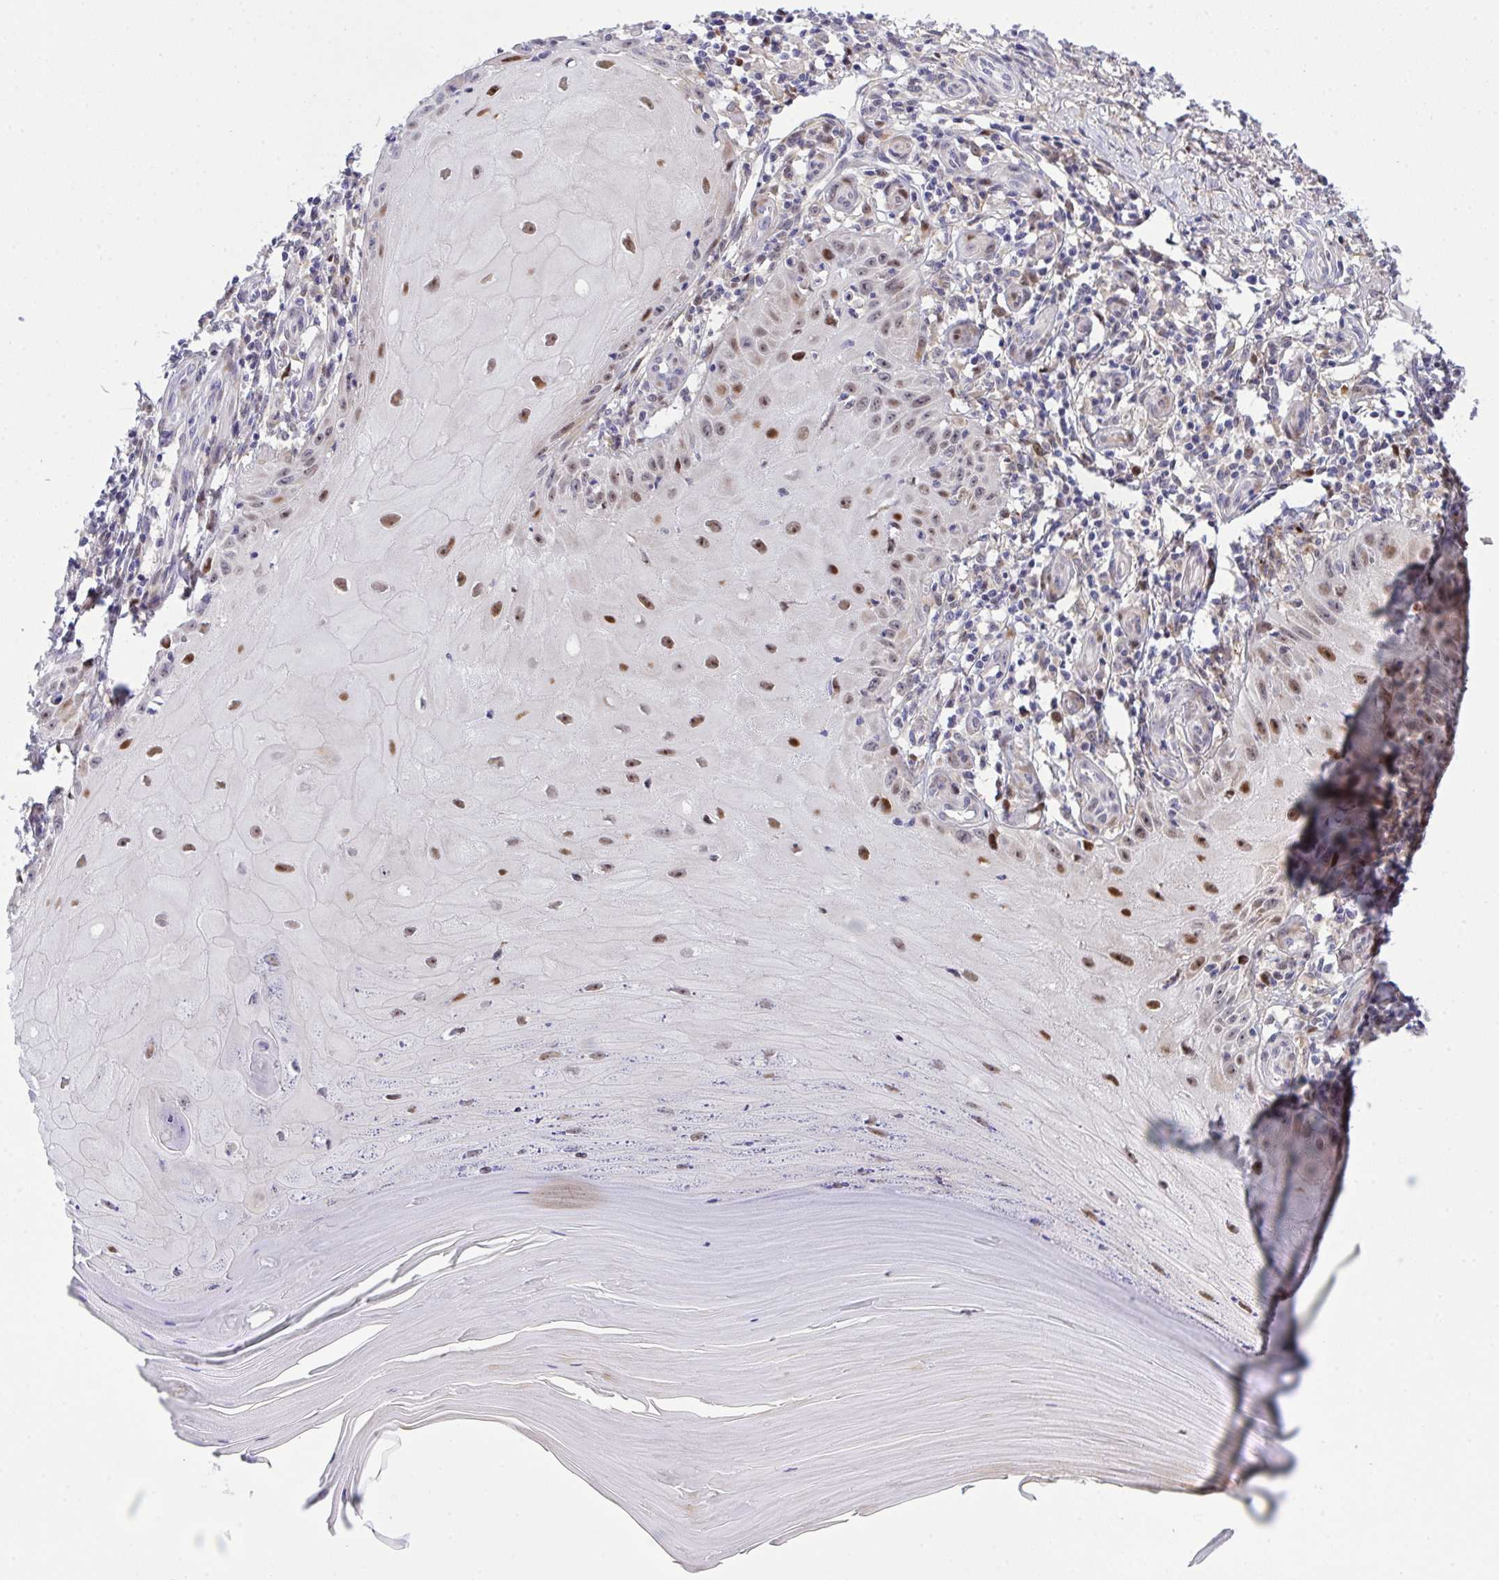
{"staining": {"intensity": "moderate", "quantity": ">75%", "location": "nuclear"}, "tissue": "skin cancer", "cell_type": "Tumor cells", "image_type": "cancer", "snomed": [{"axis": "morphology", "description": "Squamous cell carcinoma, NOS"}, {"axis": "topography", "description": "Skin"}], "caption": "Immunohistochemical staining of skin cancer demonstrates medium levels of moderate nuclear positivity in about >75% of tumor cells.", "gene": "ZNF554", "patient": {"sex": "female", "age": 77}}